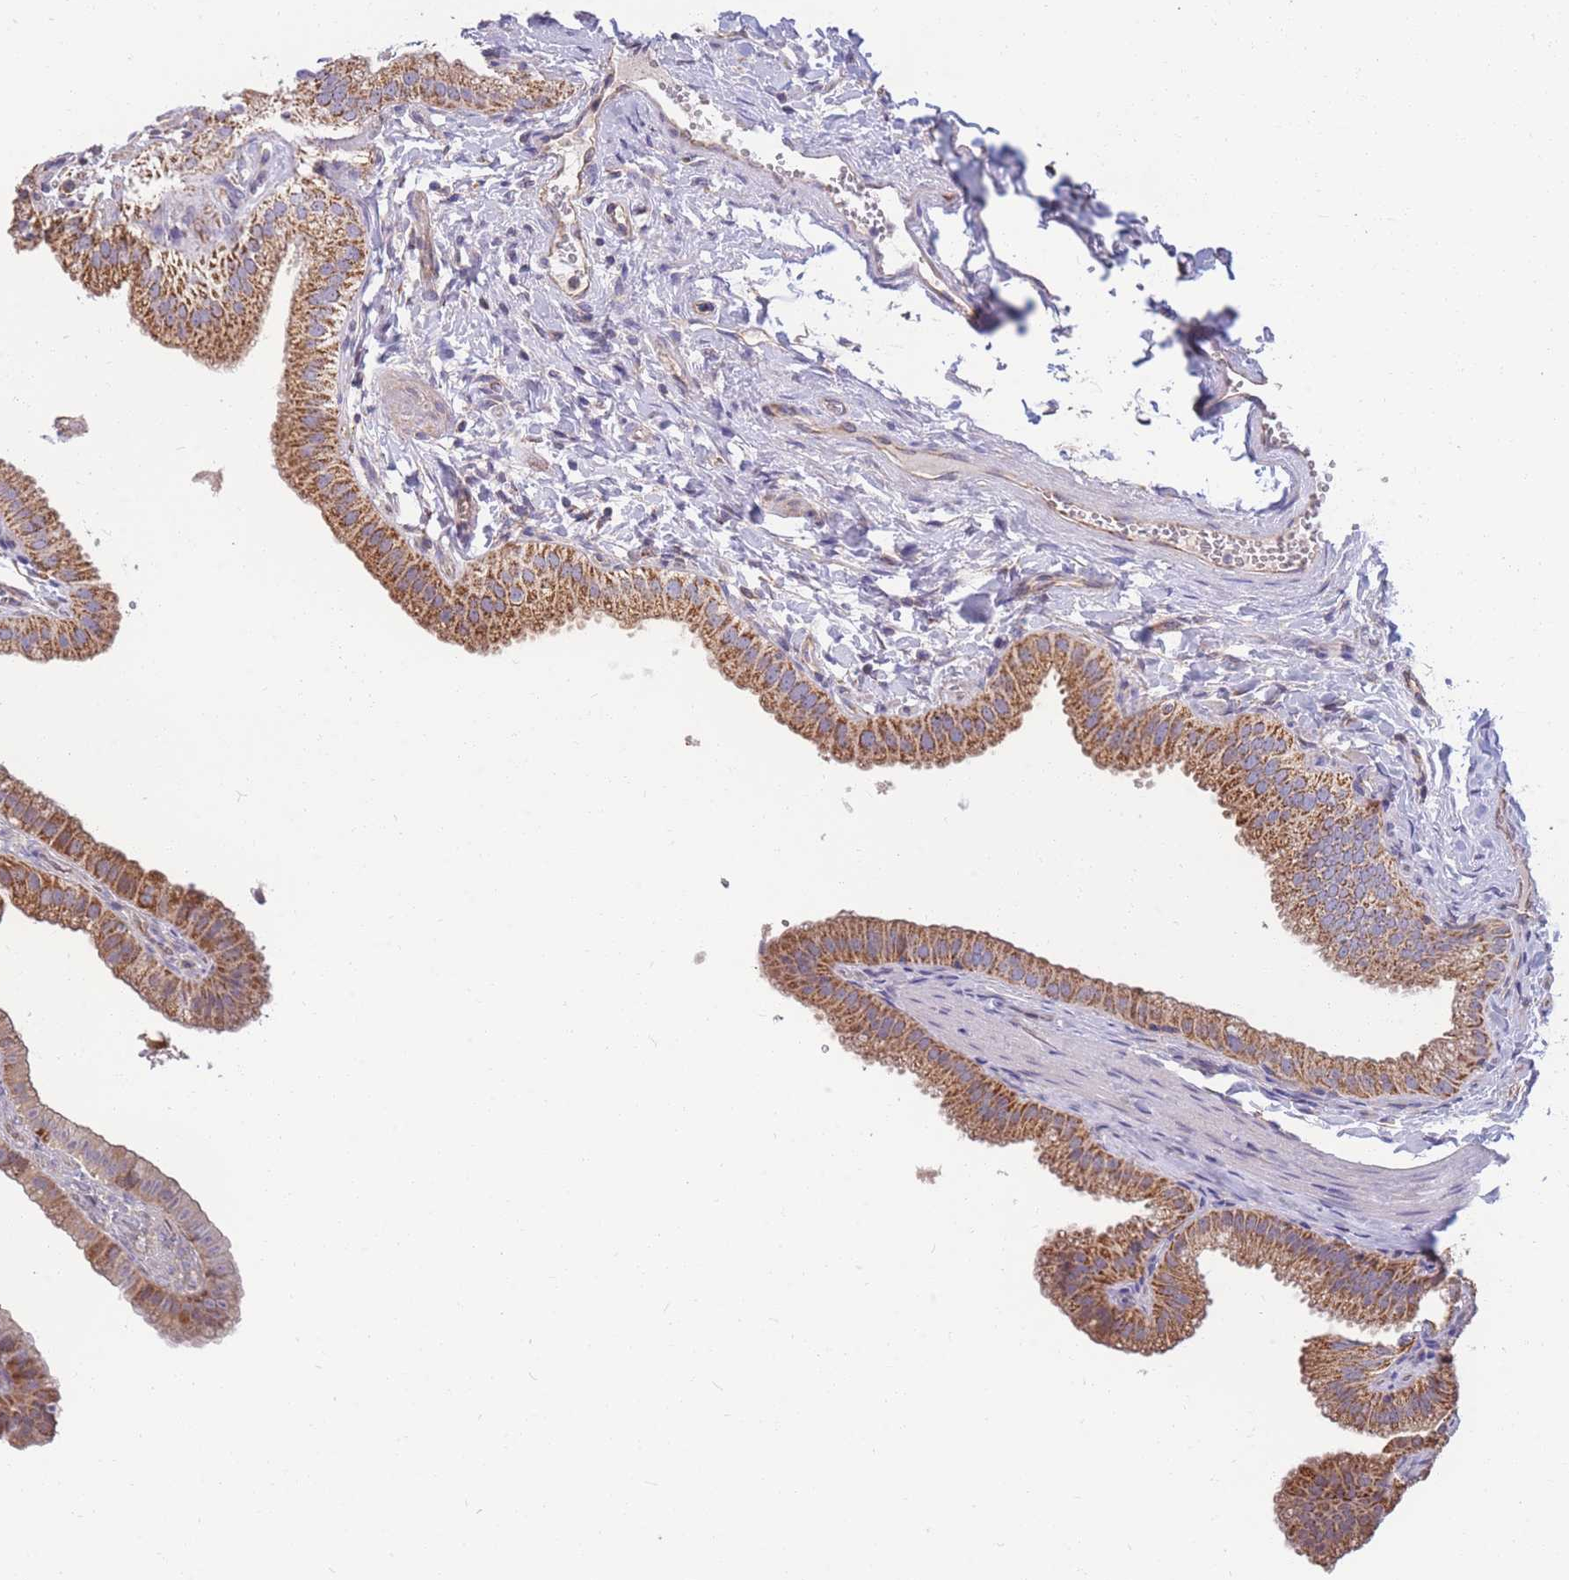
{"staining": {"intensity": "strong", "quantity": ">75%", "location": "cytoplasmic/membranous"}, "tissue": "gallbladder", "cell_type": "Glandular cells", "image_type": "normal", "snomed": [{"axis": "morphology", "description": "Normal tissue, NOS"}, {"axis": "topography", "description": "Gallbladder"}], "caption": "A high amount of strong cytoplasmic/membranous expression is appreciated in approximately >75% of glandular cells in unremarkable gallbladder. The staining was performed using DAB, with brown indicating positive protein expression. Nuclei are stained blue with hematoxylin.", "gene": "MRPS9", "patient": {"sex": "female", "age": 61}}